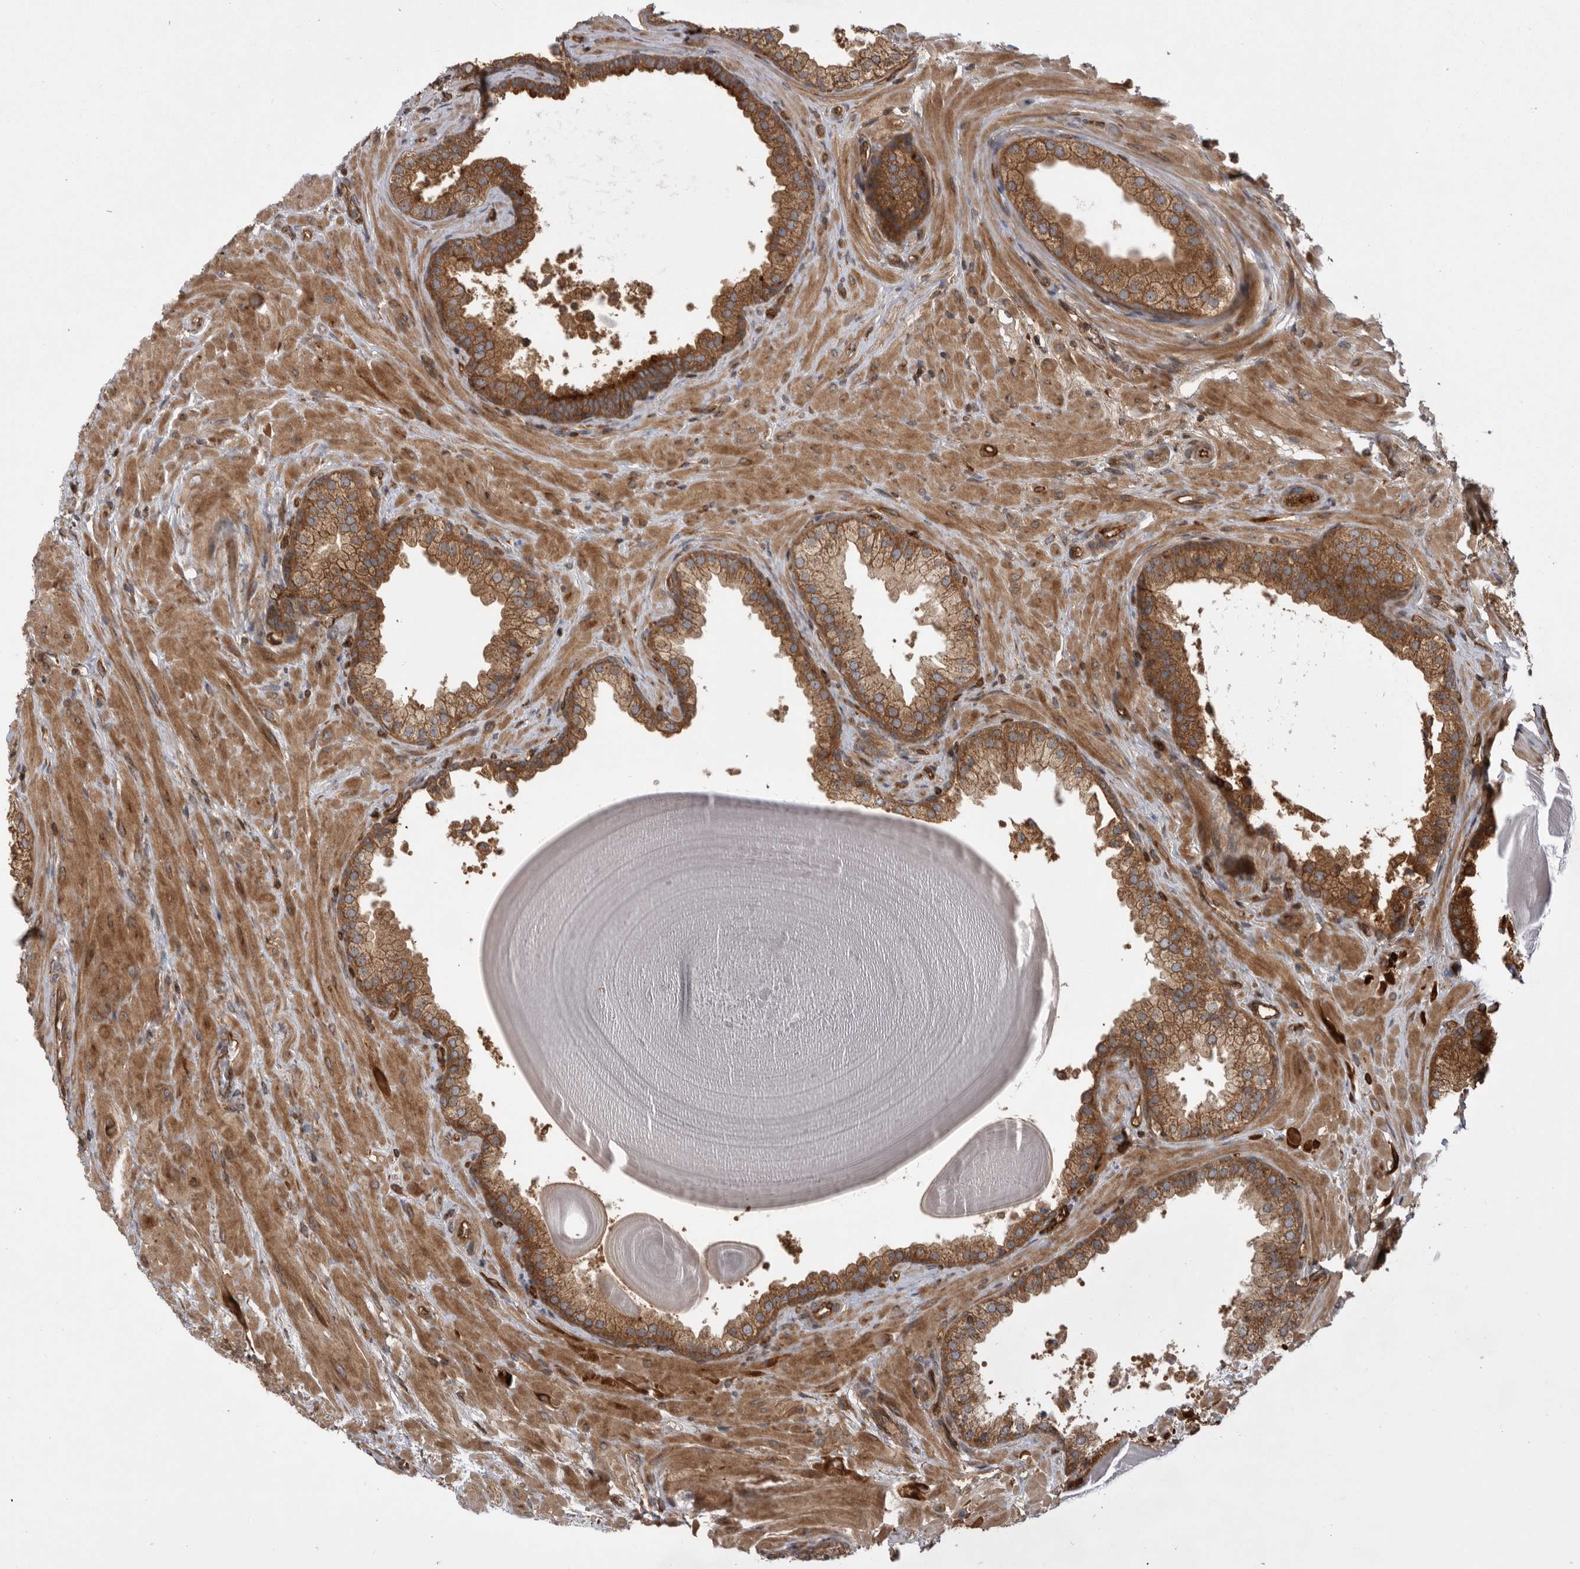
{"staining": {"intensity": "moderate", "quantity": ">75%", "location": "cytoplasmic/membranous"}, "tissue": "prostate", "cell_type": "Glandular cells", "image_type": "normal", "snomed": [{"axis": "morphology", "description": "Normal tissue, NOS"}, {"axis": "topography", "description": "Prostate"}], "caption": "This image shows benign prostate stained with IHC to label a protein in brown. The cytoplasmic/membranous of glandular cells show moderate positivity for the protein. Nuclei are counter-stained blue.", "gene": "DHDDS", "patient": {"sex": "male", "age": 48}}